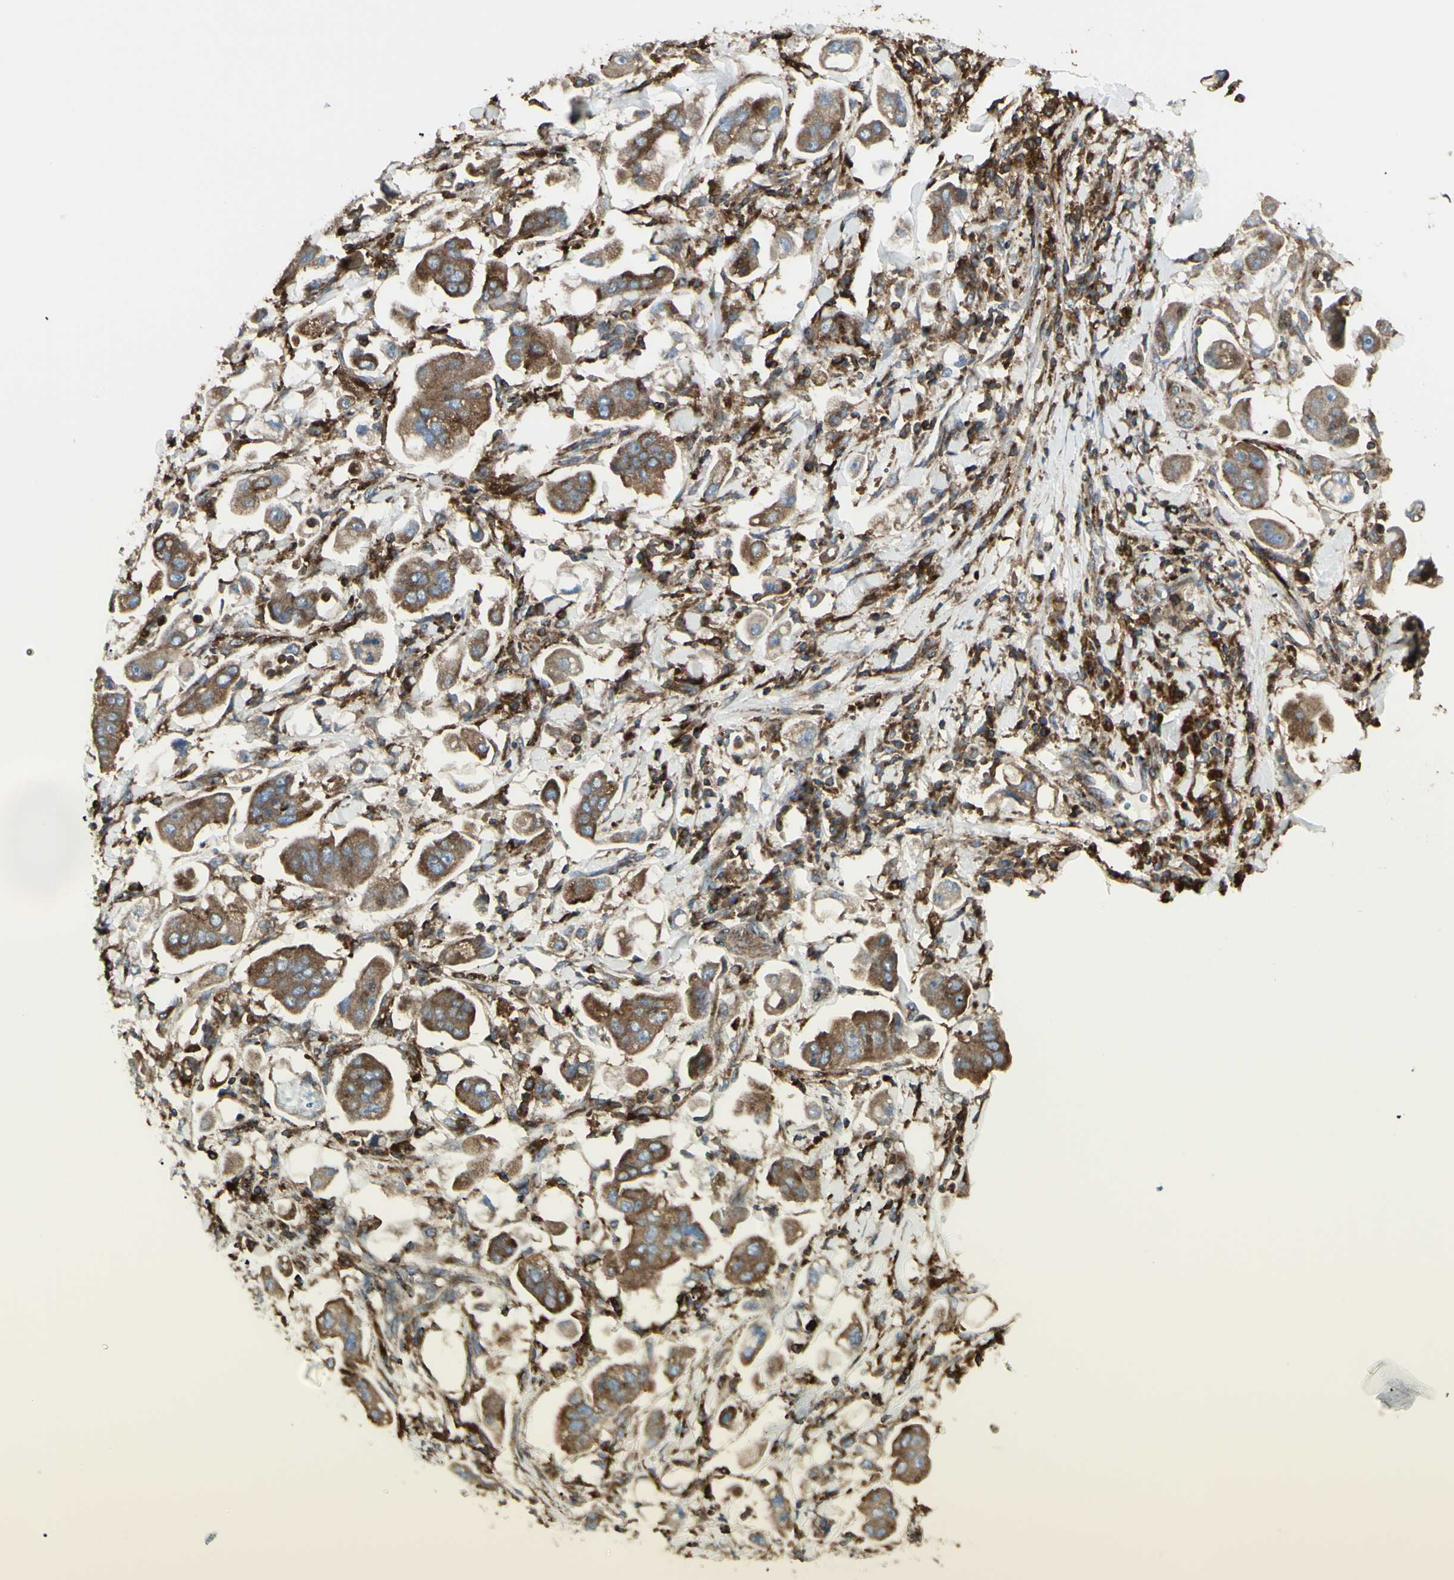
{"staining": {"intensity": "moderate", "quantity": ">75%", "location": "cytoplasmic/membranous"}, "tissue": "stomach cancer", "cell_type": "Tumor cells", "image_type": "cancer", "snomed": [{"axis": "morphology", "description": "Adenocarcinoma, NOS"}, {"axis": "topography", "description": "Stomach"}], "caption": "Stomach cancer tissue displays moderate cytoplasmic/membranous staining in approximately >75% of tumor cells", "gene": "NAPA", "patient": {"sex": "male", "age": 62}}